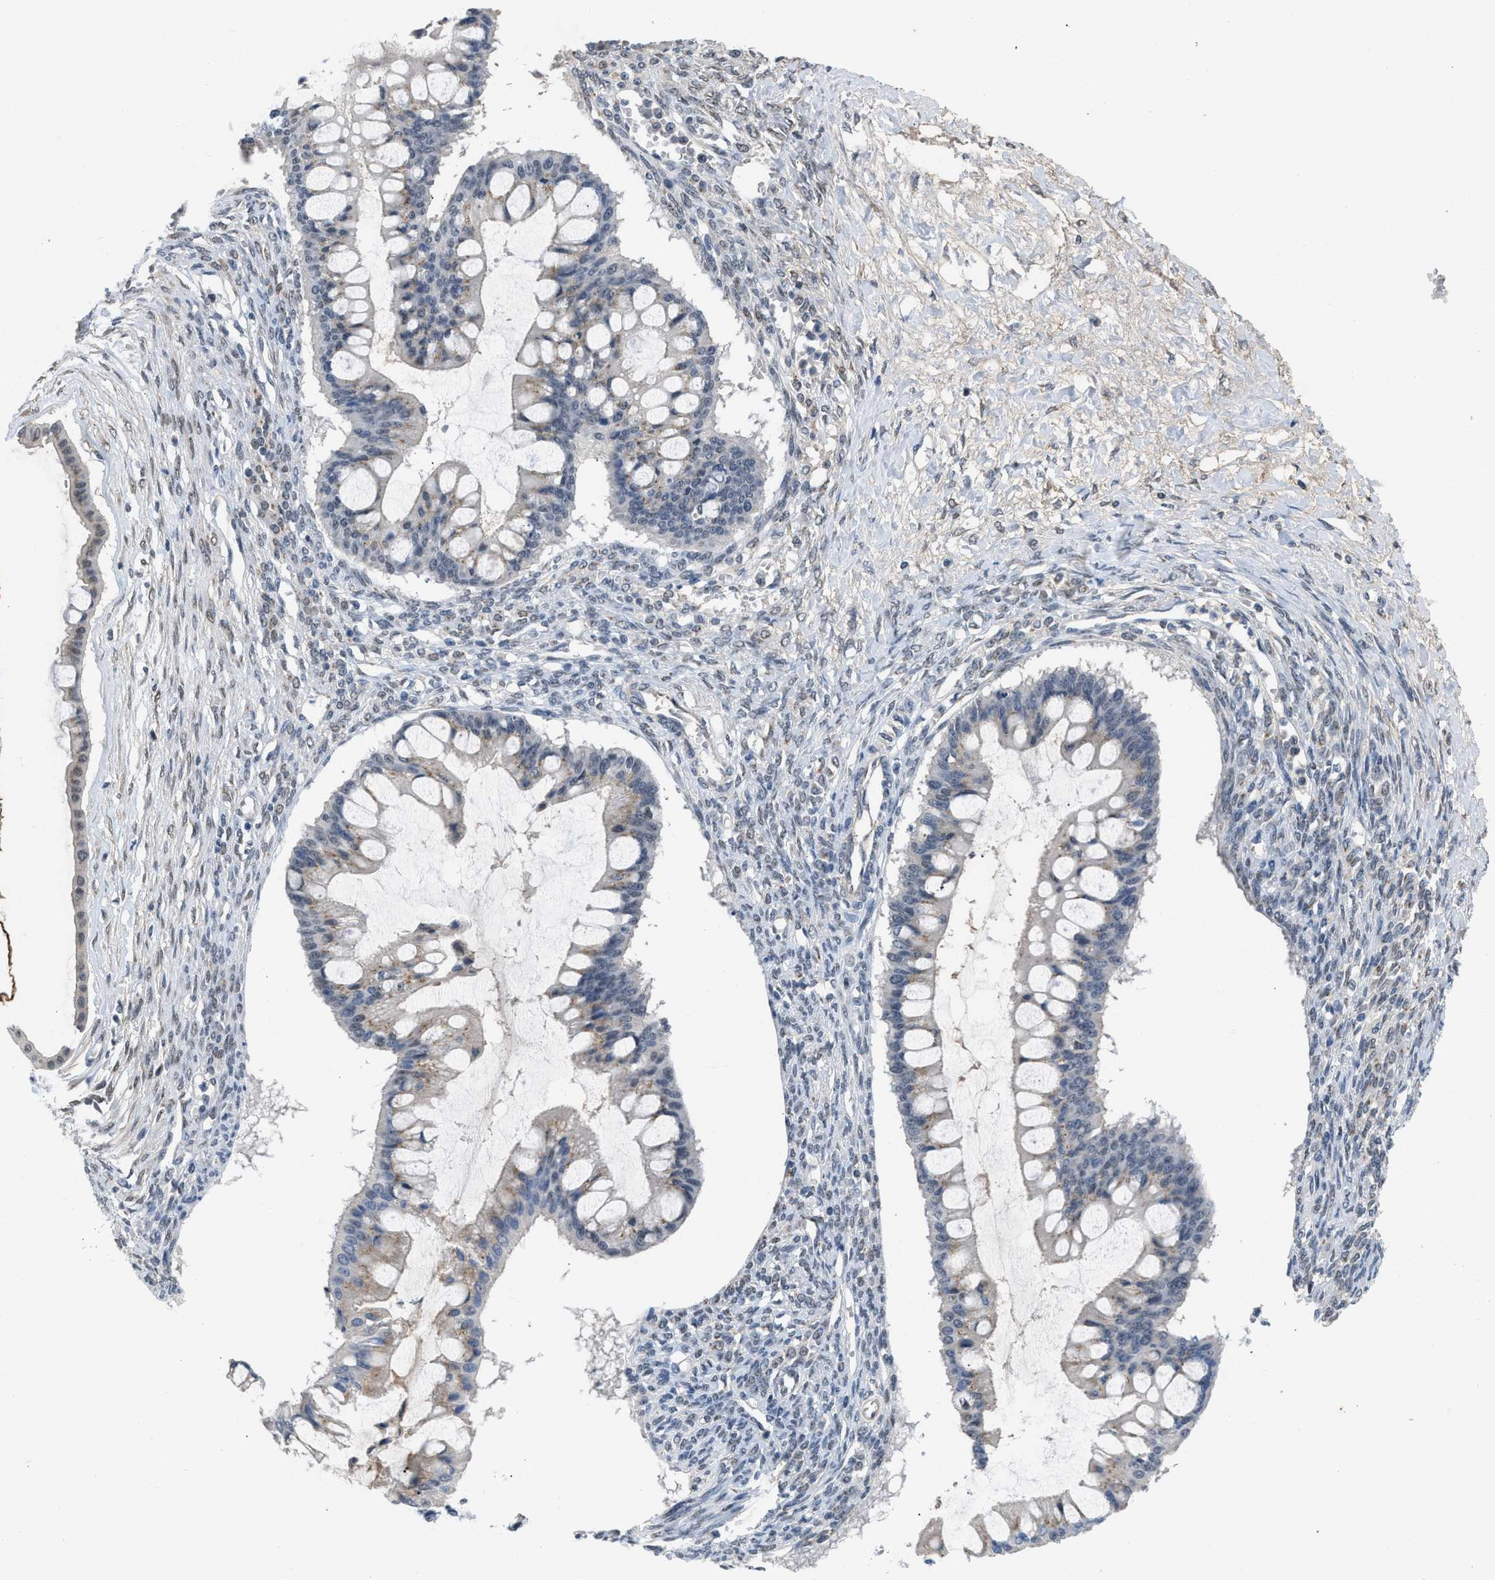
{"staining": {"intensity": "weak", "quantity": "25%-75%", "location": "cytoplasmic/membranous"}, "tissue": "ovarian cancer", "cell_type": "Tumor cells", "image_type": "cancer", "snomed": [{"axis": "morphology", "description": "Cystadenocarcinoma, mucinous, NOS"}, {"axis": "topography", "description": "Ovary"}], "caption": "Protein analysis of ovarian cancer tissue shows weak cytoplasmic/membranous positivity in about 25%-75% of tumor cells.", "gene": "TERF2IP", "patient": {"sex": "female", "age": 73}}